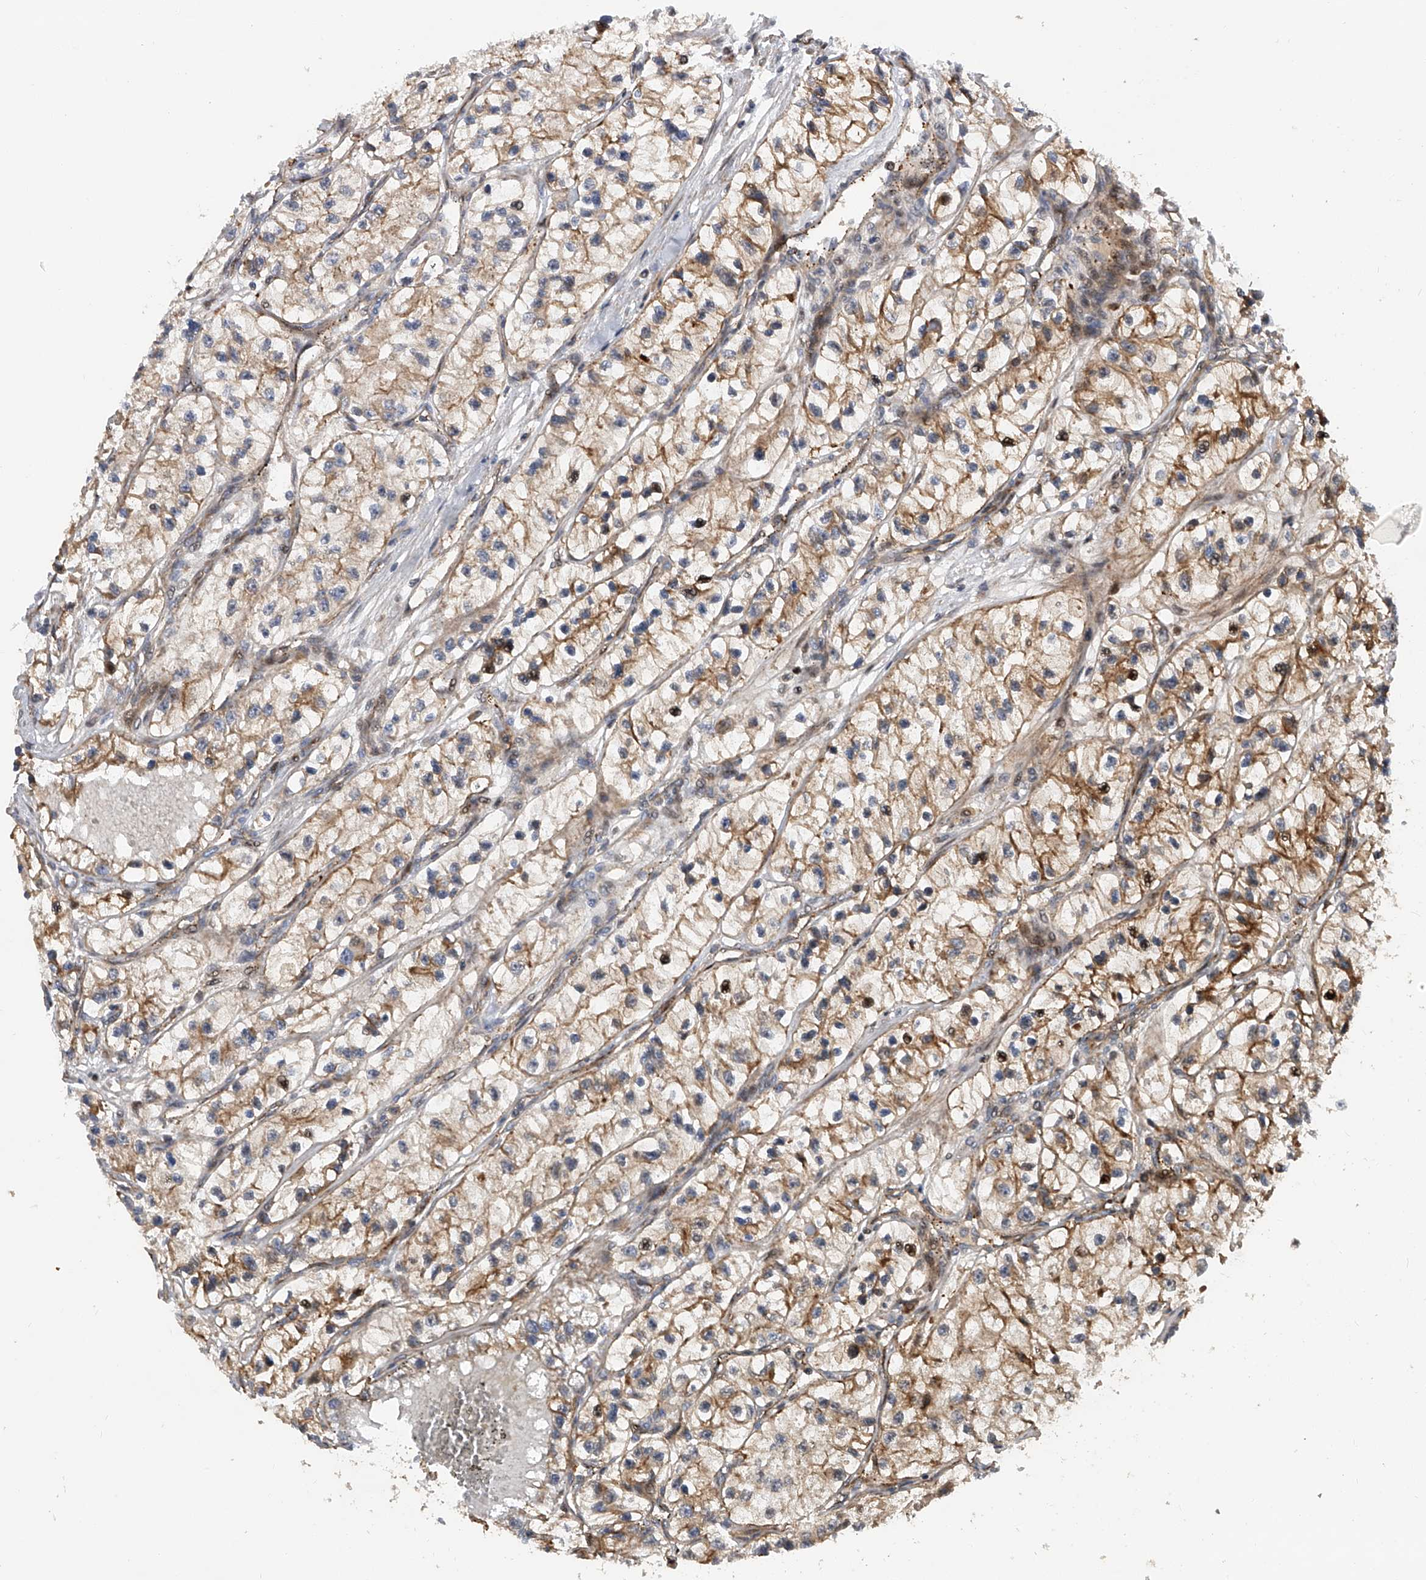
{"staining": {"intensity": "moderate", "quantity": "25%-75%", "location": "cytoplasmic/membranous"}, "tissue": "renal cancer", "cell_type": "Tumor cells", "image_type": "cancer", "snomed": [{"axis": "morphology", "description": "Adenocarcinoma, NOS"}, {"axis": "topography", "description": "Kidney"}], "caption": "Immunohistochemistry of human renal adenocarcinoma exhibits medium levels of moderate cytoplasmic/membranous staining in approximately 25%-75% of tumor cells. (DAB (3,3'-diaminobenzidine) IHC, brown staining for protein, blue staining for nuclei).", "gene": "PDSS2", "patient": {"sex": "female", "age": 57}}